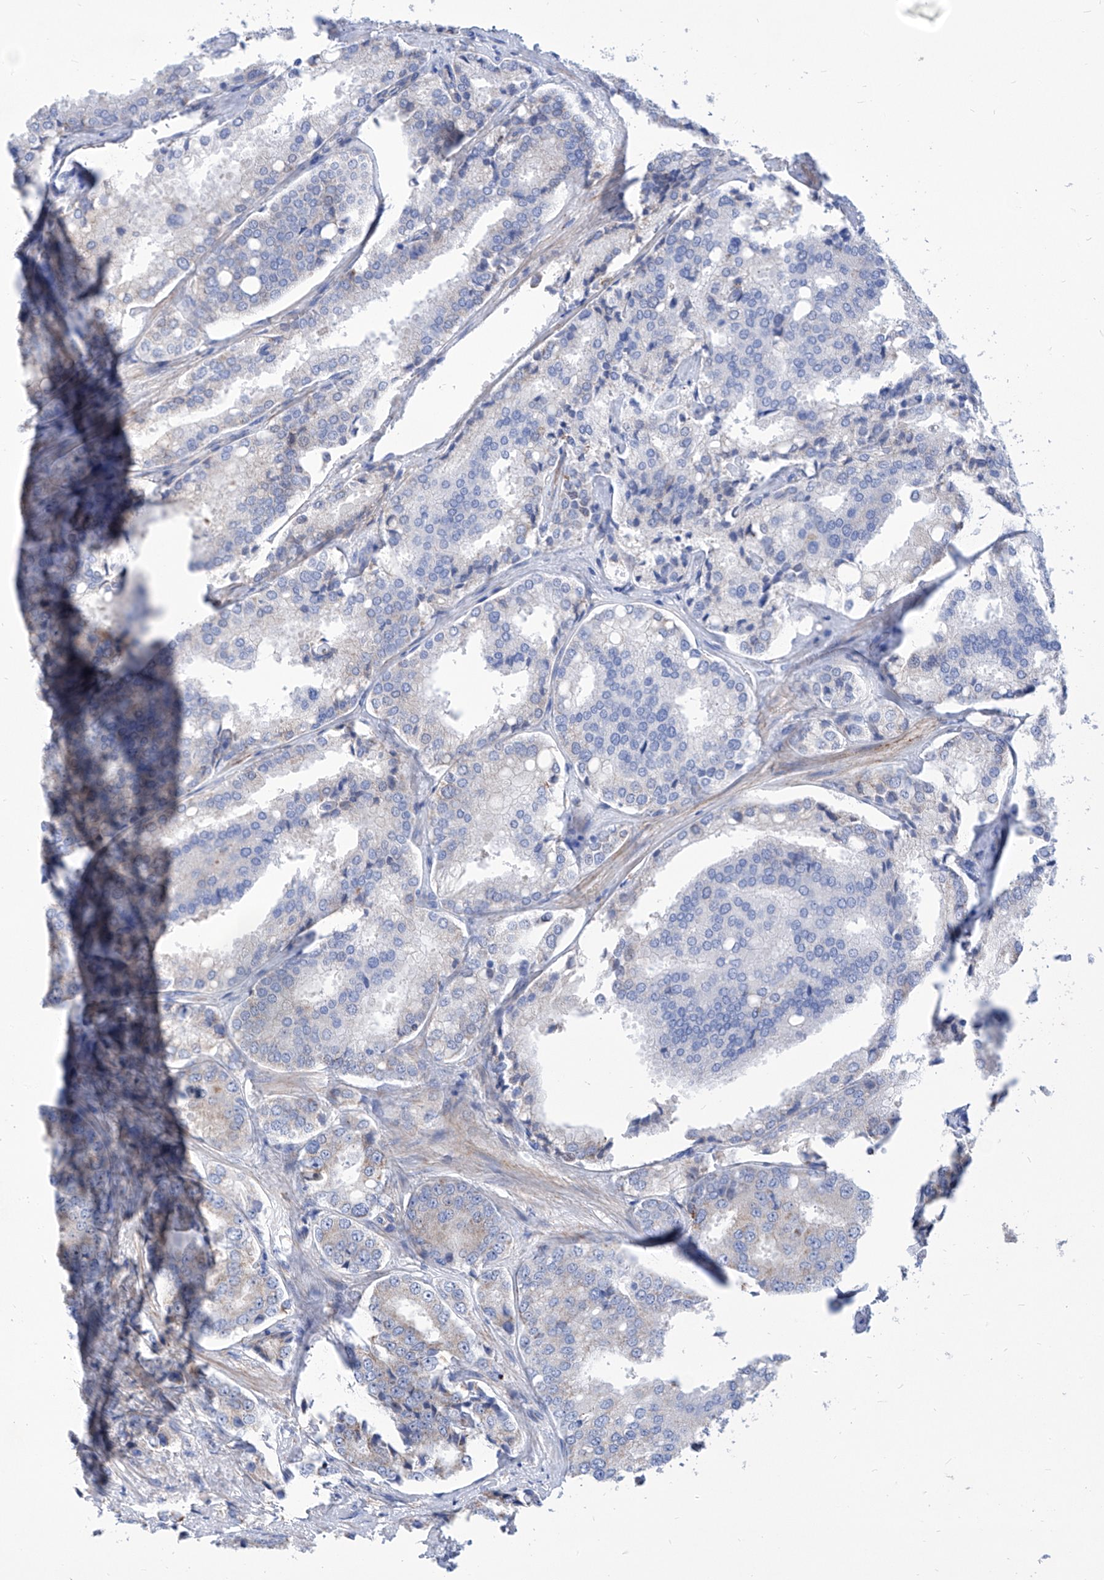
{"staining": {"intensity": "negative", "quantity": "none", "location": "none"}, "tissue": "prostate cancer", "cell_type": "Tumor cells", "image_type": "cancer", "snomed": [{"axis": "morphology", "description": "Adenocarcinoma, High grade"}, {"axis": "topography", "description": "Prostate"}], "caption": "Prostate adenocarcinoma (high-grade) was stained to show a protein in brown. There is no significant staining in tumor cells.", "gene": "SRBD1", "patient": {"sex": "male", "age": 50}}